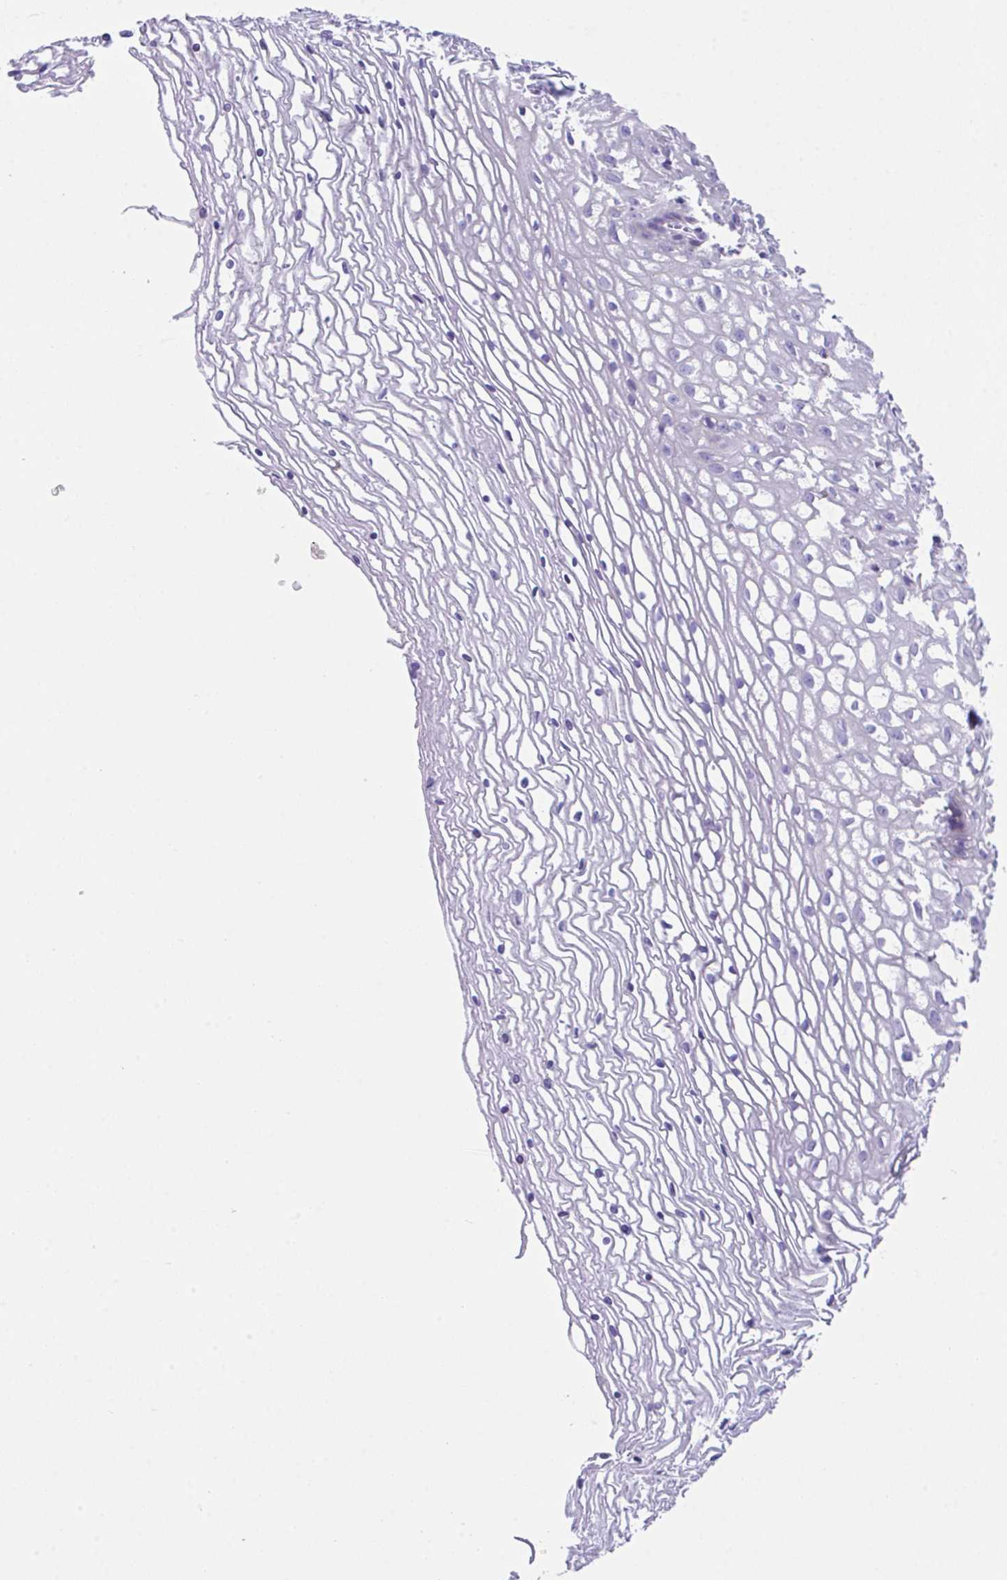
{"staining": {"intensity": "moderate", "quantity": "<25%", "location": "cytoplasmic/membranous"}, "tissue": "cervix", "cell_type": "Glandular cells", "image_type": "normal", "snomed": [{"axis": "morphology", "description": "Normal tissue, NOS"}, {"axis": "topography", "description": "Cervix"}], "caption": "Protein positivity by IHC displays moderate cytoplasmic/membranous expression in approximately <25% of glandular cells in benign cervix.", "gene": "SLC16A6", "patient": {"sex": "female", "age": 36}}